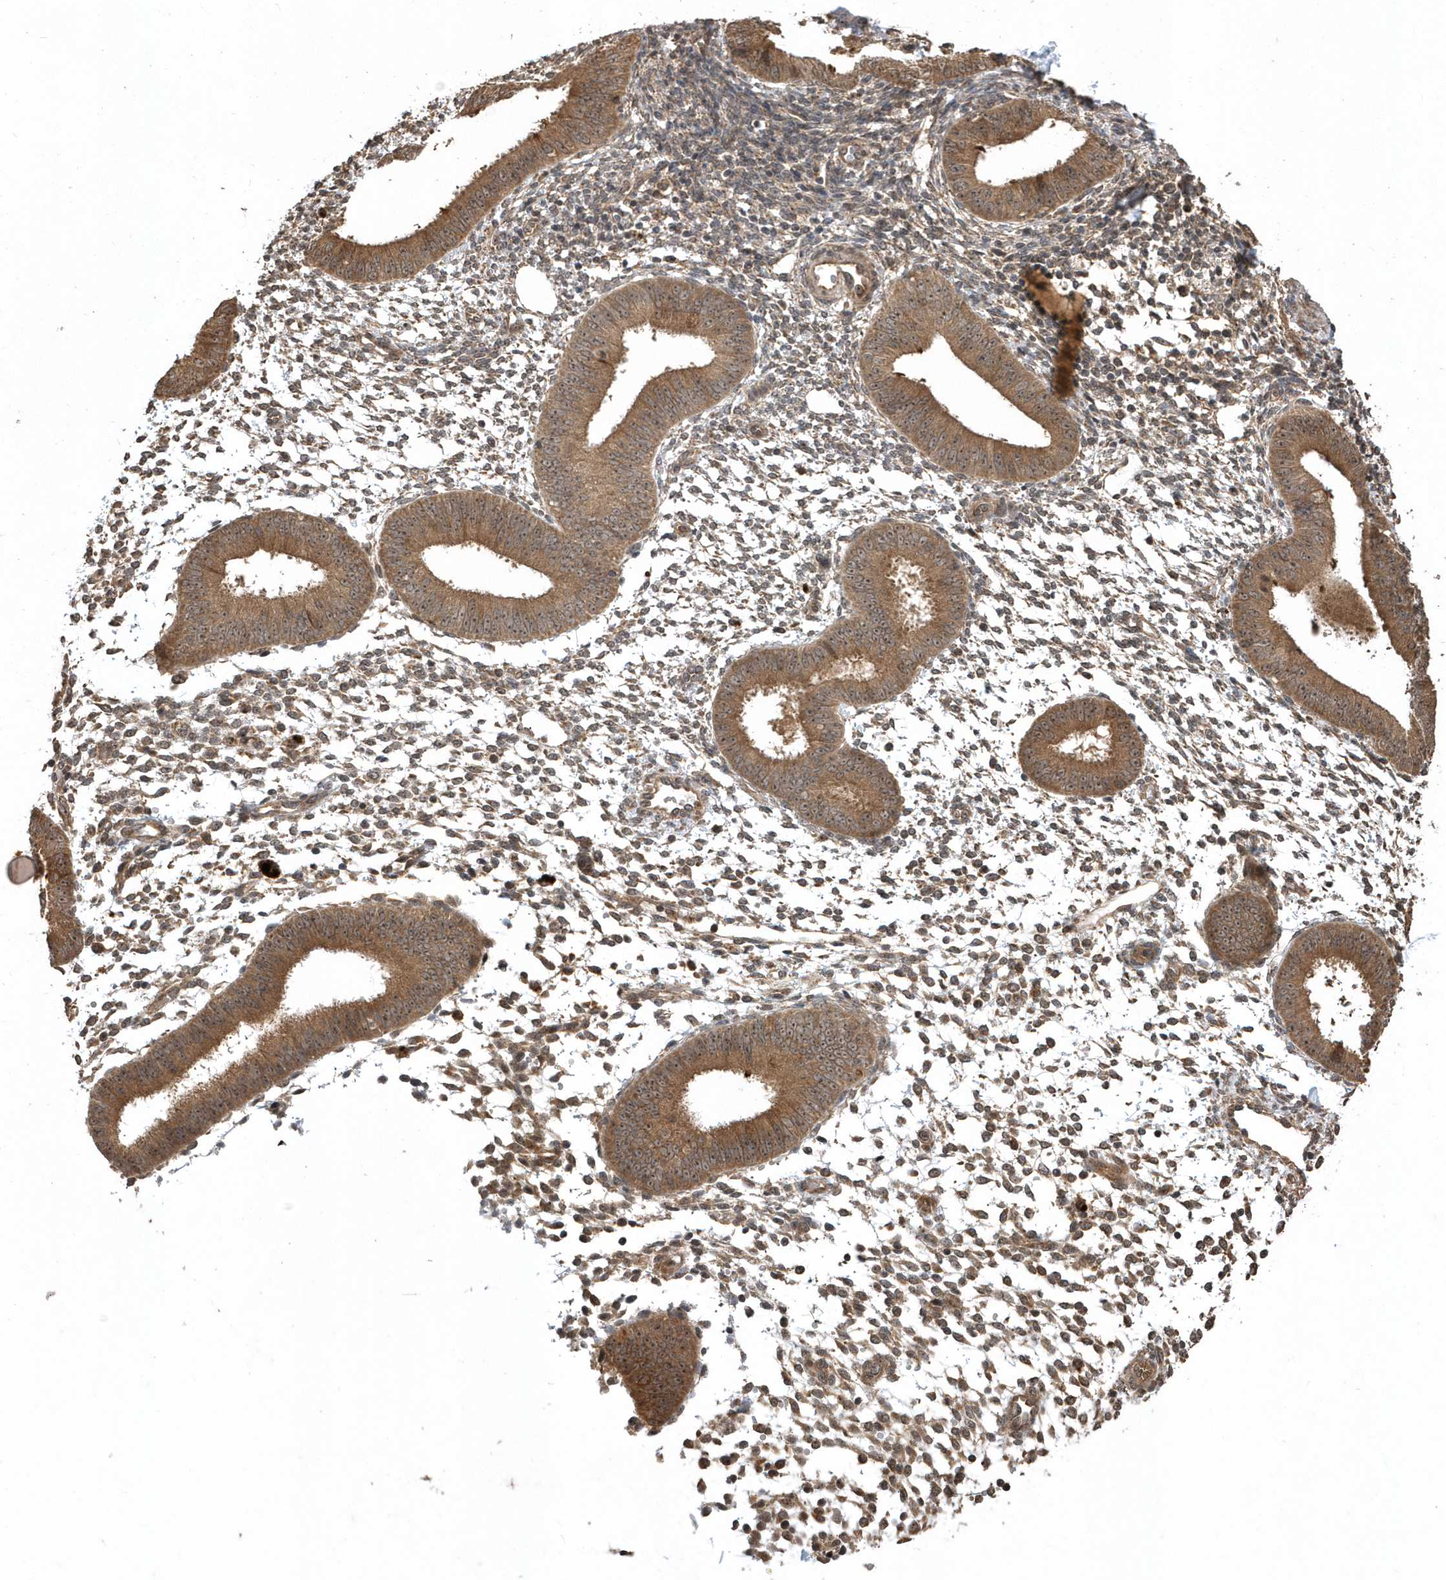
{"staining": {"intensity": "moderate", "quantity": "25%-75%", "location": "cytoplasmic/membranous"}, "tissue": "endometrium", "cell_type": "Cells in endometrial stroma", "image_type": "normal", "snomed": [{"axis": "morphology", "description": "Normal tissue, NOS"}, {"axis": "topography", "description": "Uterus"}, {"axis": "topography", "description": "Endometrium"}], "caption": "IHC image of normal human endometrium stained for a protein (brown), which exhibits medium levels of moderate cytoplasmic/membranous positivity in approximately 25%-75% of cells in endometrial stroma.", "gene": "WASHC5", "patient": {"sex": "female", "age": 48}}